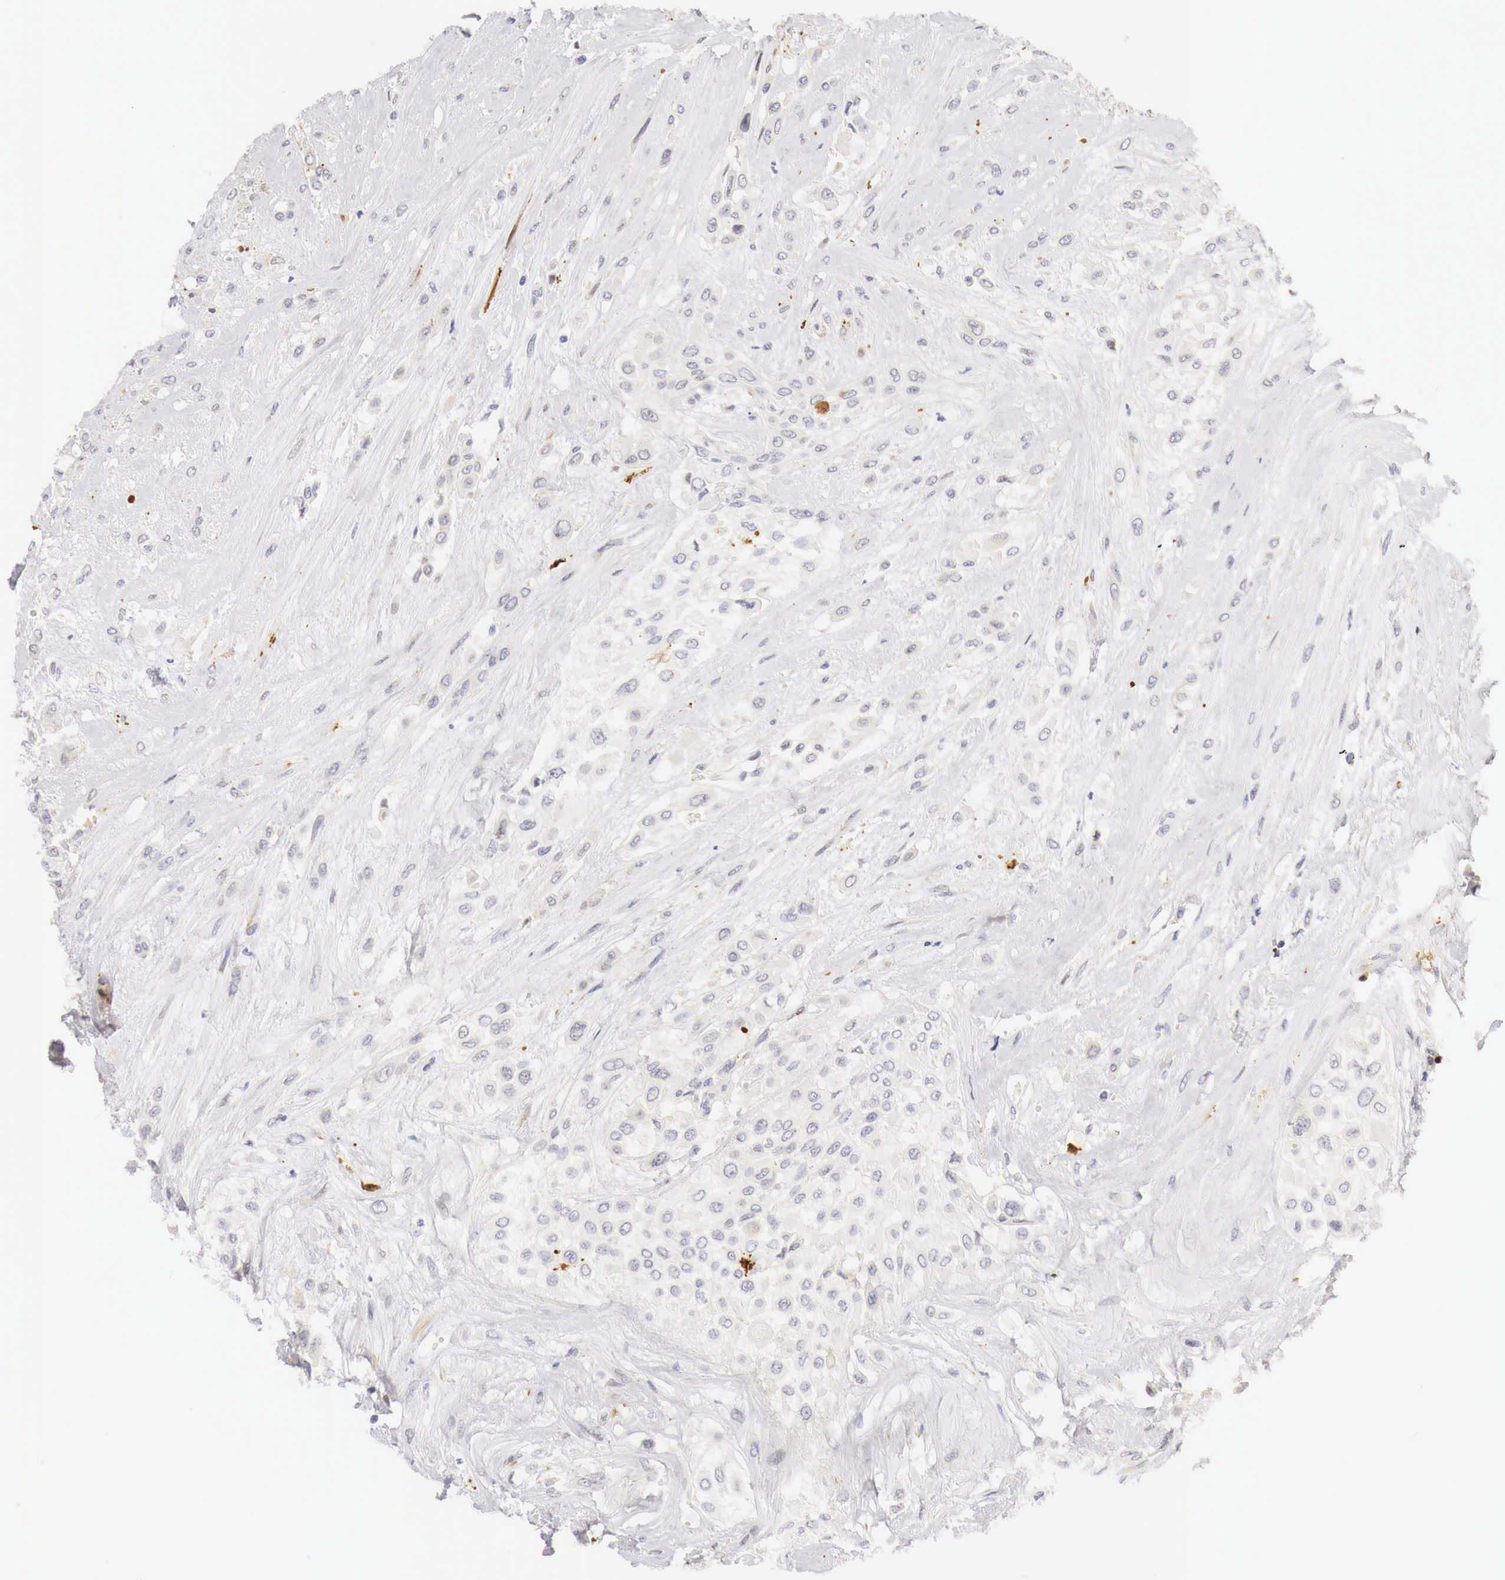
{"staining": {"intensity": "negative", "quantity": "none", "location": "none"}, "tissue": "urothelial cancer", "cell_type": "Tumor cells", "image_type": "cancer", "snomed": [{"axis": "morphology", "description": "Urothelial carcinoma, High grade"}, {"axis": "topography", "description": "Urinary bladder"}], "caption": "IHC of urothelial cancer displays no expression in tumor cells.", "gene": "CASP3", "patient": {"sex": "male", "age": 57}}